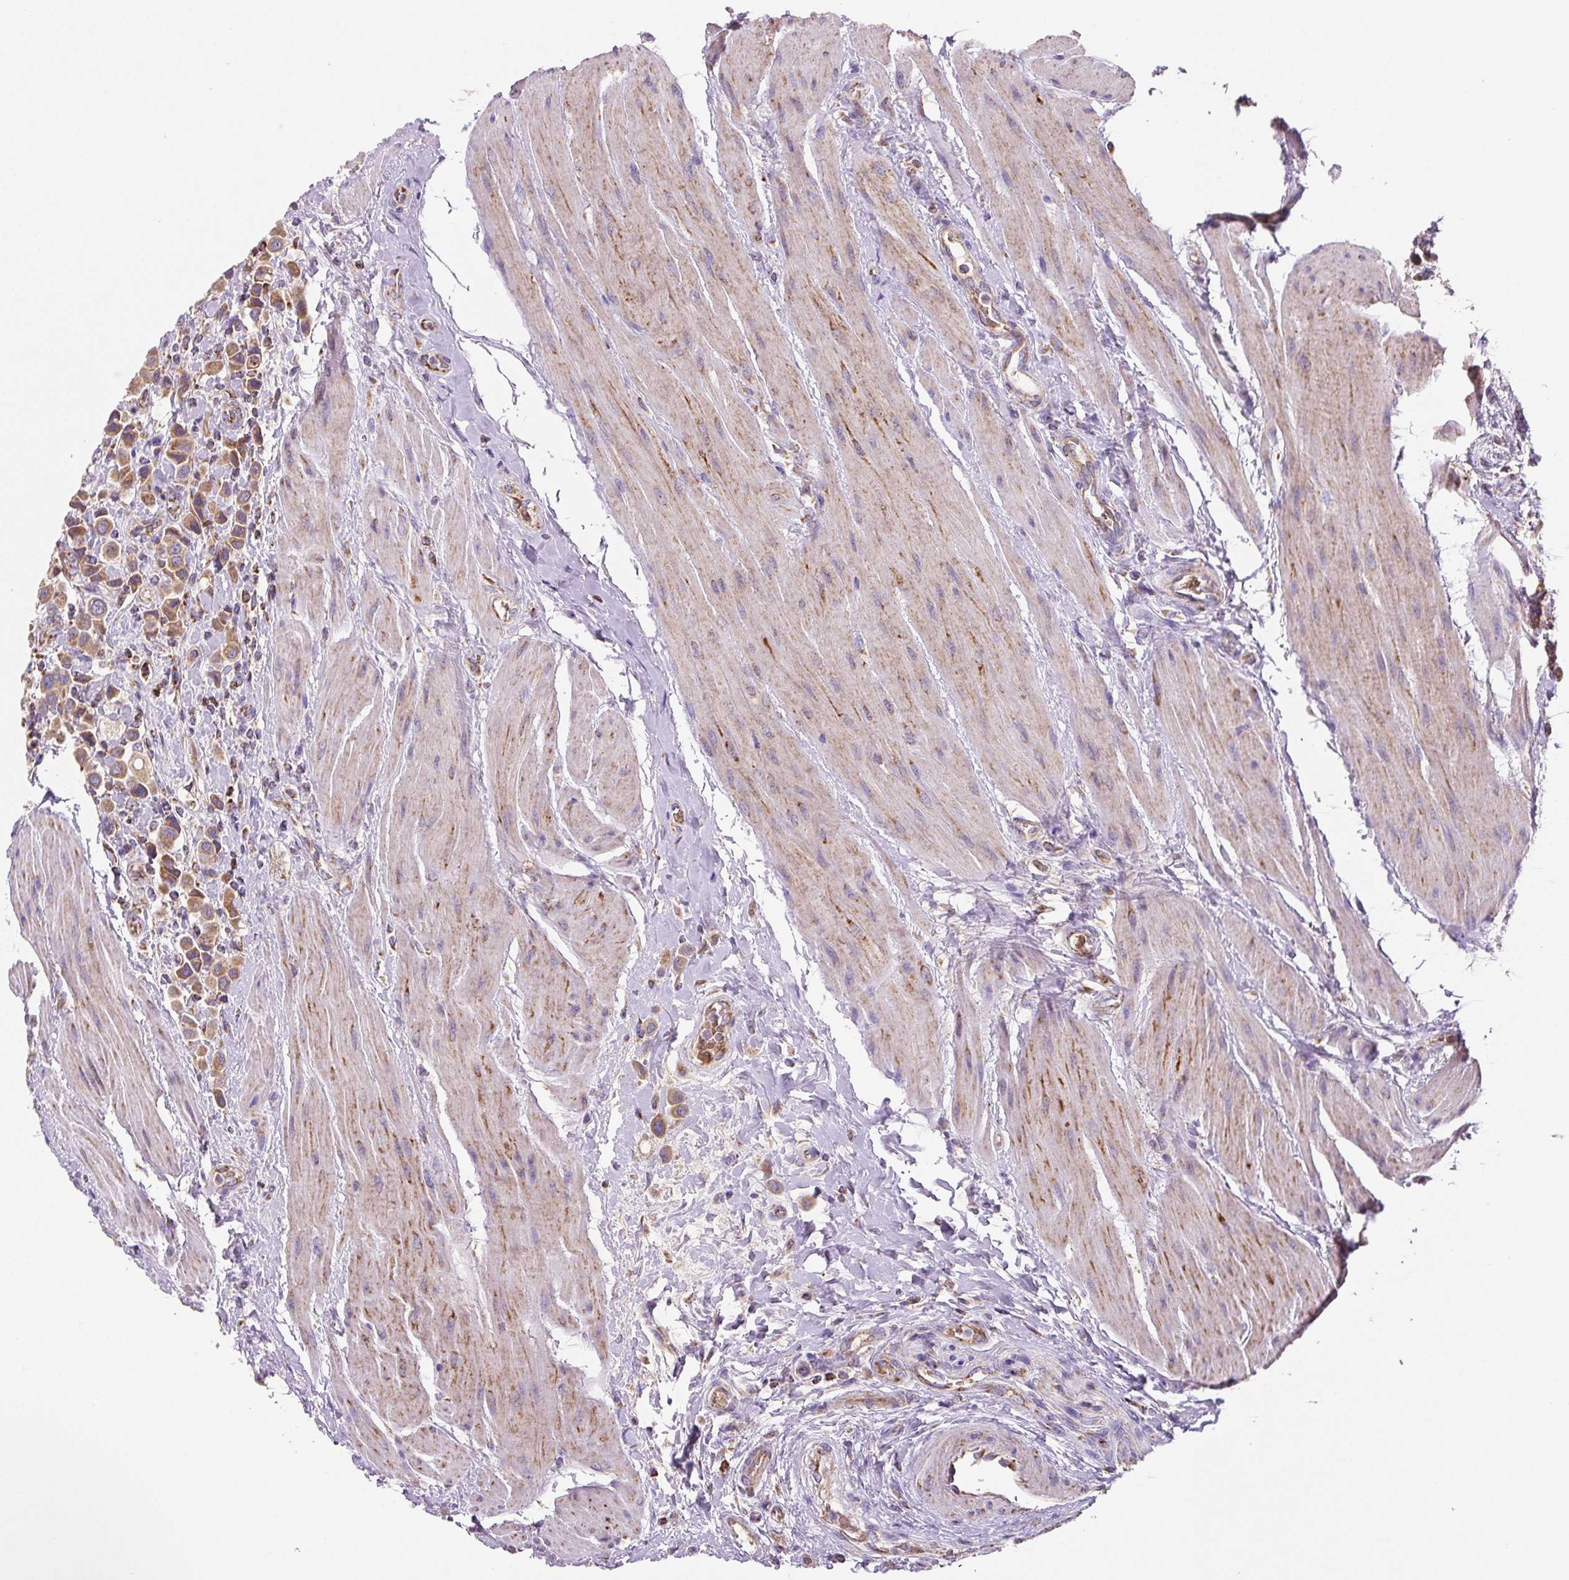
{"staining": {"intensity": "moderate", "quantity": ">75%", "location": "cytoplasmic/membranous"}, "tissue": "urothelial cancer", "cell_type": "Tumor cells", "image_type": "cancer", "snomed": [{"axis": "morphology", "description": "Urothelial carcinoma, High grade"}, {"axis": "topography", "description": "Urinary bladder"}], "caption": "Moderate cytoplasmic/membranous protein positivity is present in about >75% of tumor cells in urothelial cancer.", "gene": "MT-CO2", "patient": {"sex": "male", "age": 50}}